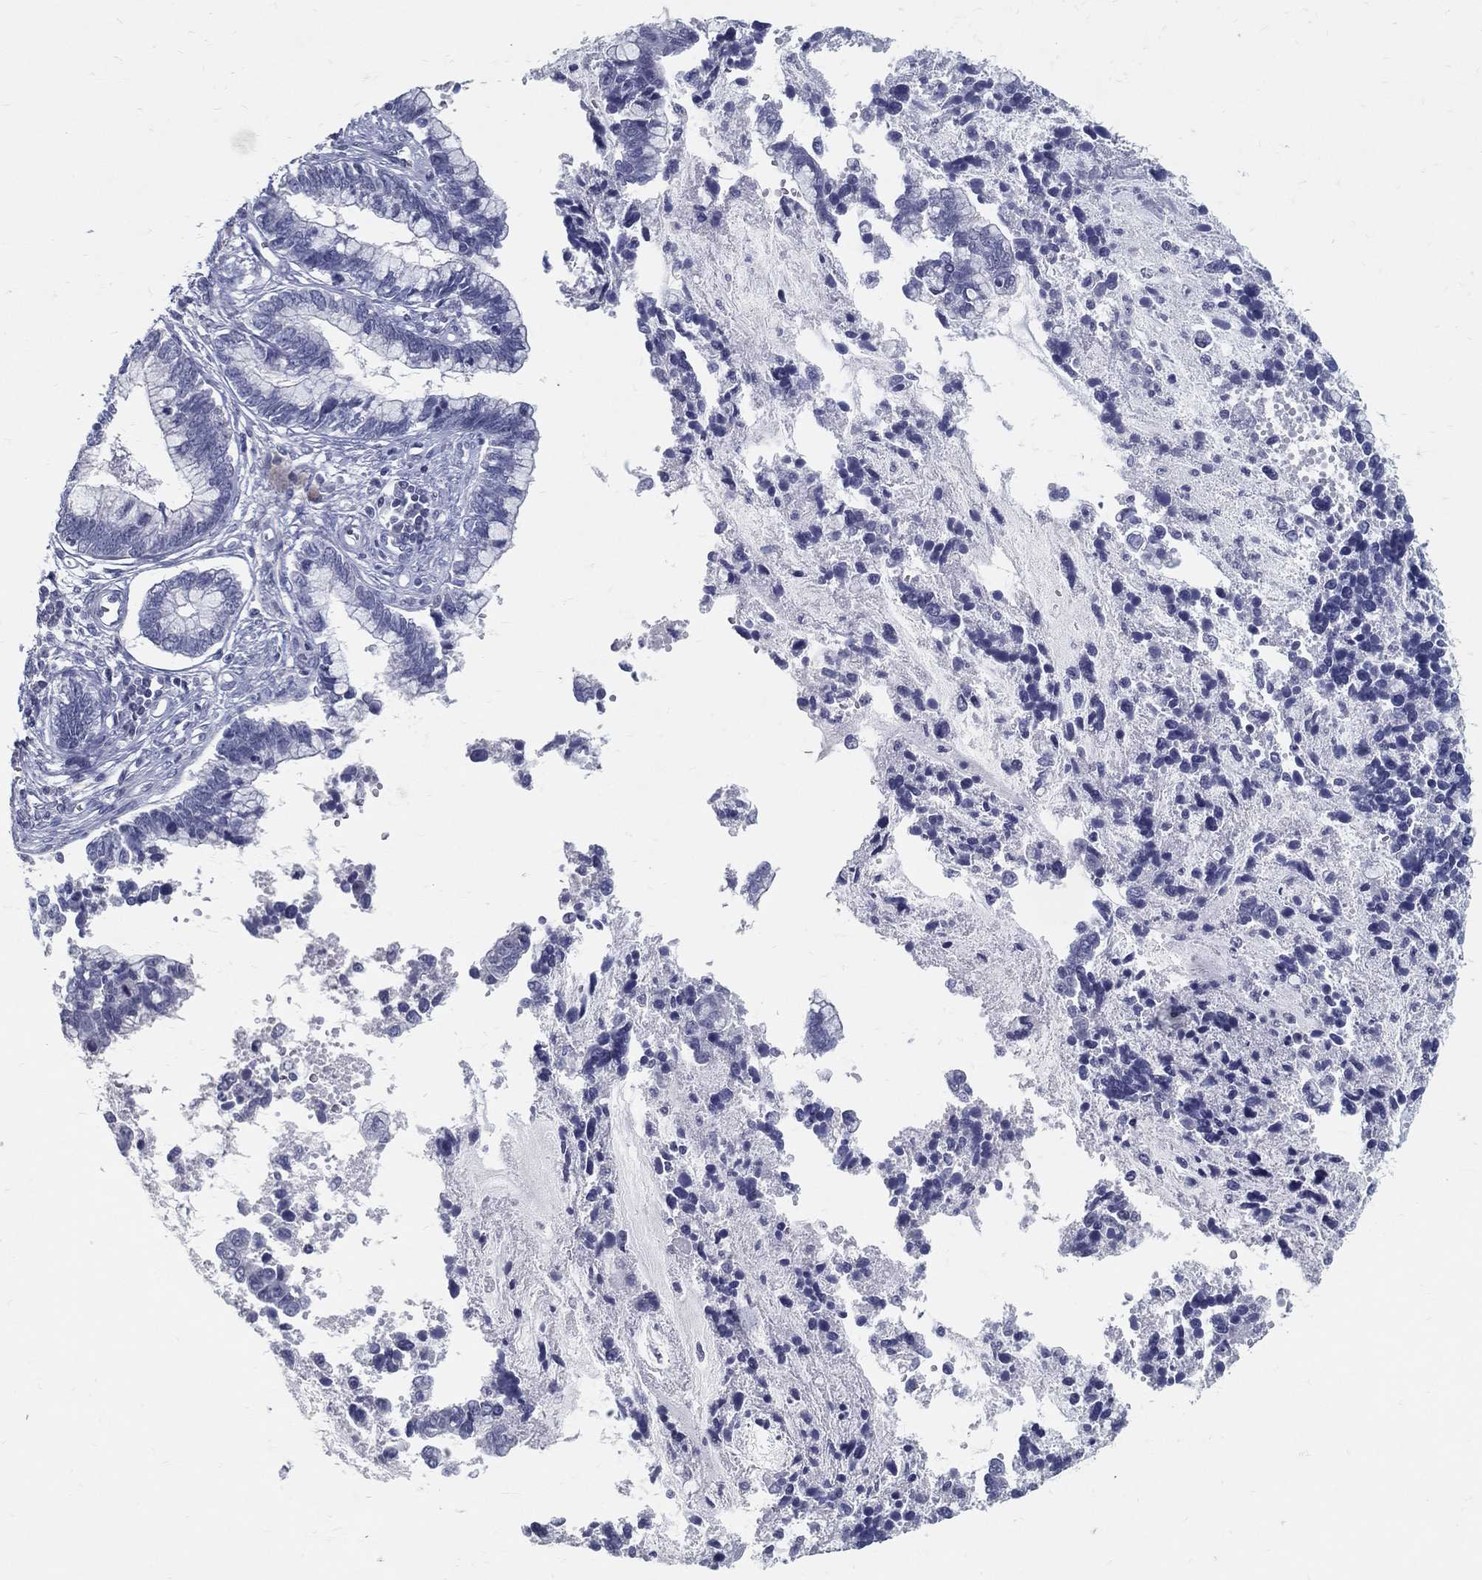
{"staining": {"intensity": "negative", "quantity": "none", "location": "none"}, "tissue": "cervical cancer", "cell_type": "Tumor cells", "image_type": "cancer", "snomed": [{"axis": "morphology", "description": "Adenocarcinoma, NOS"}, {"axis": "topography", "description": "Cervix"}], "caption": "A high-resolution photomicrograph shows immunohistochemistry staining of cervical cancer (adenocarcinoma), which demonstrates no significant staining in tumor cells.", "gene": "ACE2", "patient": {"sex": "female", "age": 44}}